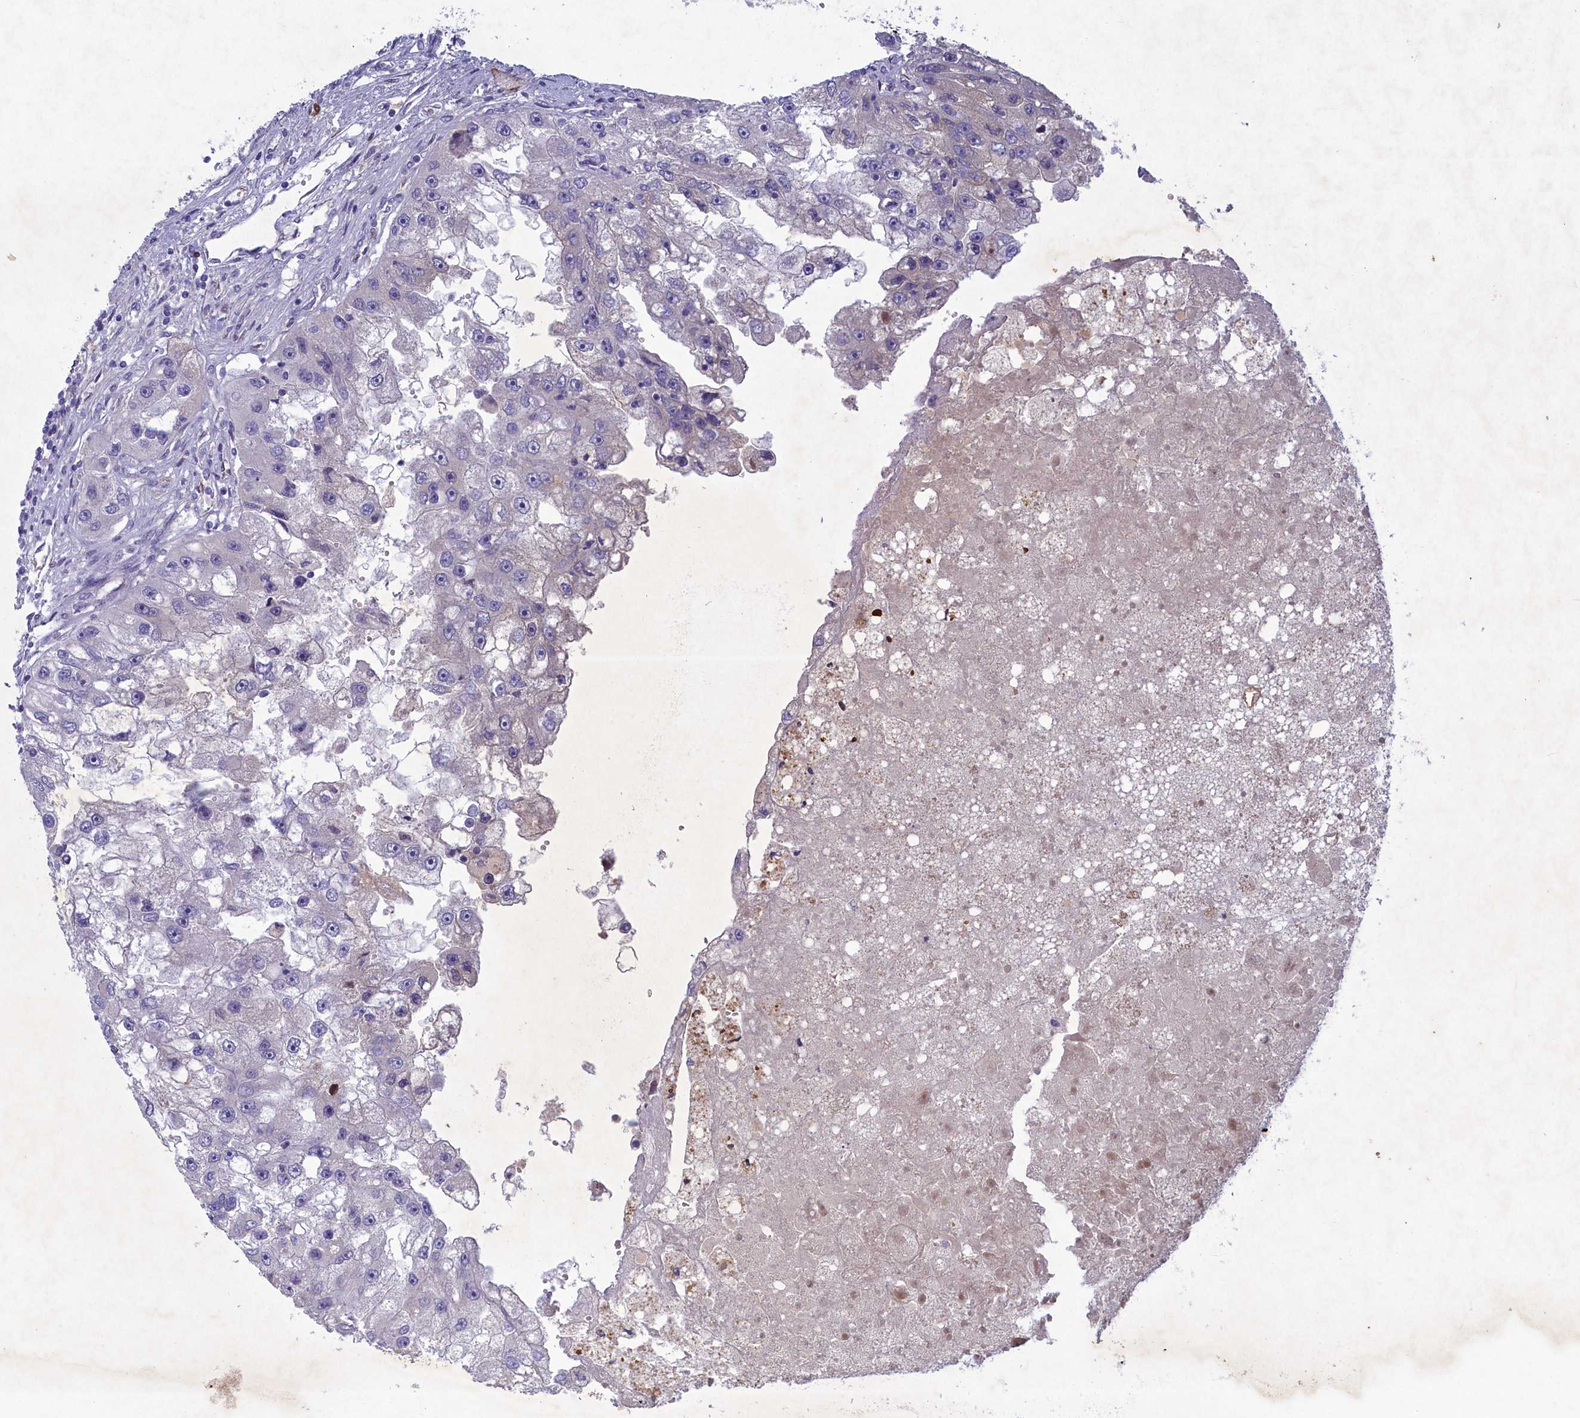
{"staining": {"intensity": "negative", "quantity": "none", "location": "none"}, "tissue": "renal cancer", "cell_type": "Tumor cells", "image_type": "cancer", "snomed": [{"axis": "morphology", "description": "Adenocarcinoma, NOS"}, {"axis": "topography", "description": "Kidney"}], "caption": "High power microscopy image of an immunohistochemistry (IHC) histopathology image of renal cancer, revealing no significant expression in tumor cells. The staining was performed using DAB (3,3'-diaminobenzidine) to visualize the protein expression in brown, while the nuclei were stained in blue with hematoxylin (Magnification: 20x).", "gene": "PLEKHG6", "patient": {"sex": "male", "age": 63}}